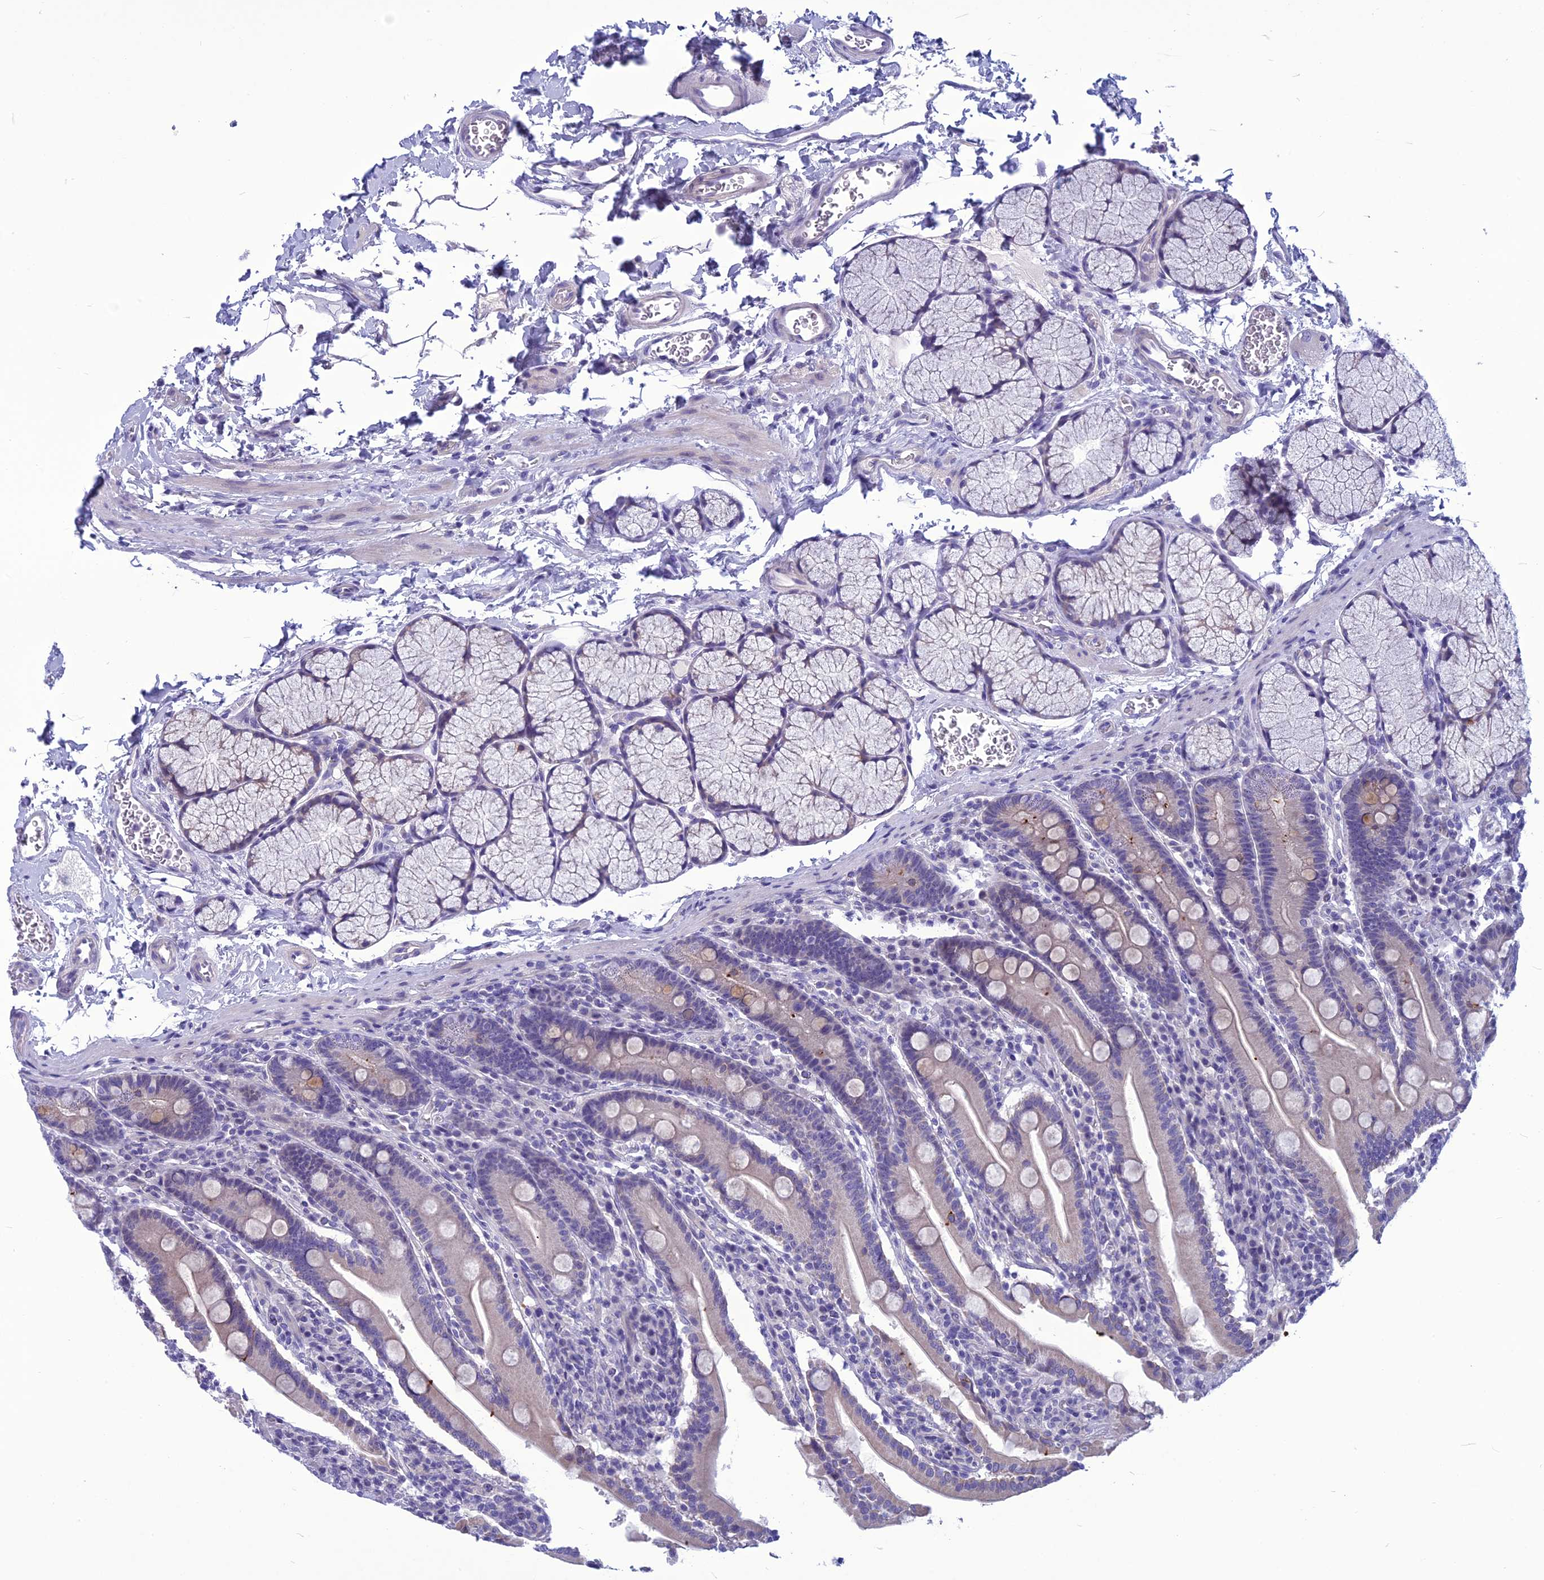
{"staining": {"intensity": "negative", "quantity": "none", "location": "none"}, "tissue": "duodenum", "cell_type": "Glandular cells", "image_type": "normal", "snomed": [{"axis": "morphology", "description": "Normal tissue, NOS"}, {"axis": "topography", "description": "Duodenum"}], "caption": "Glandular cells show no significant protein positivity in normal duodenum.", "gene": "BBS2", "patient": {"sex": "male", "age": 35}}